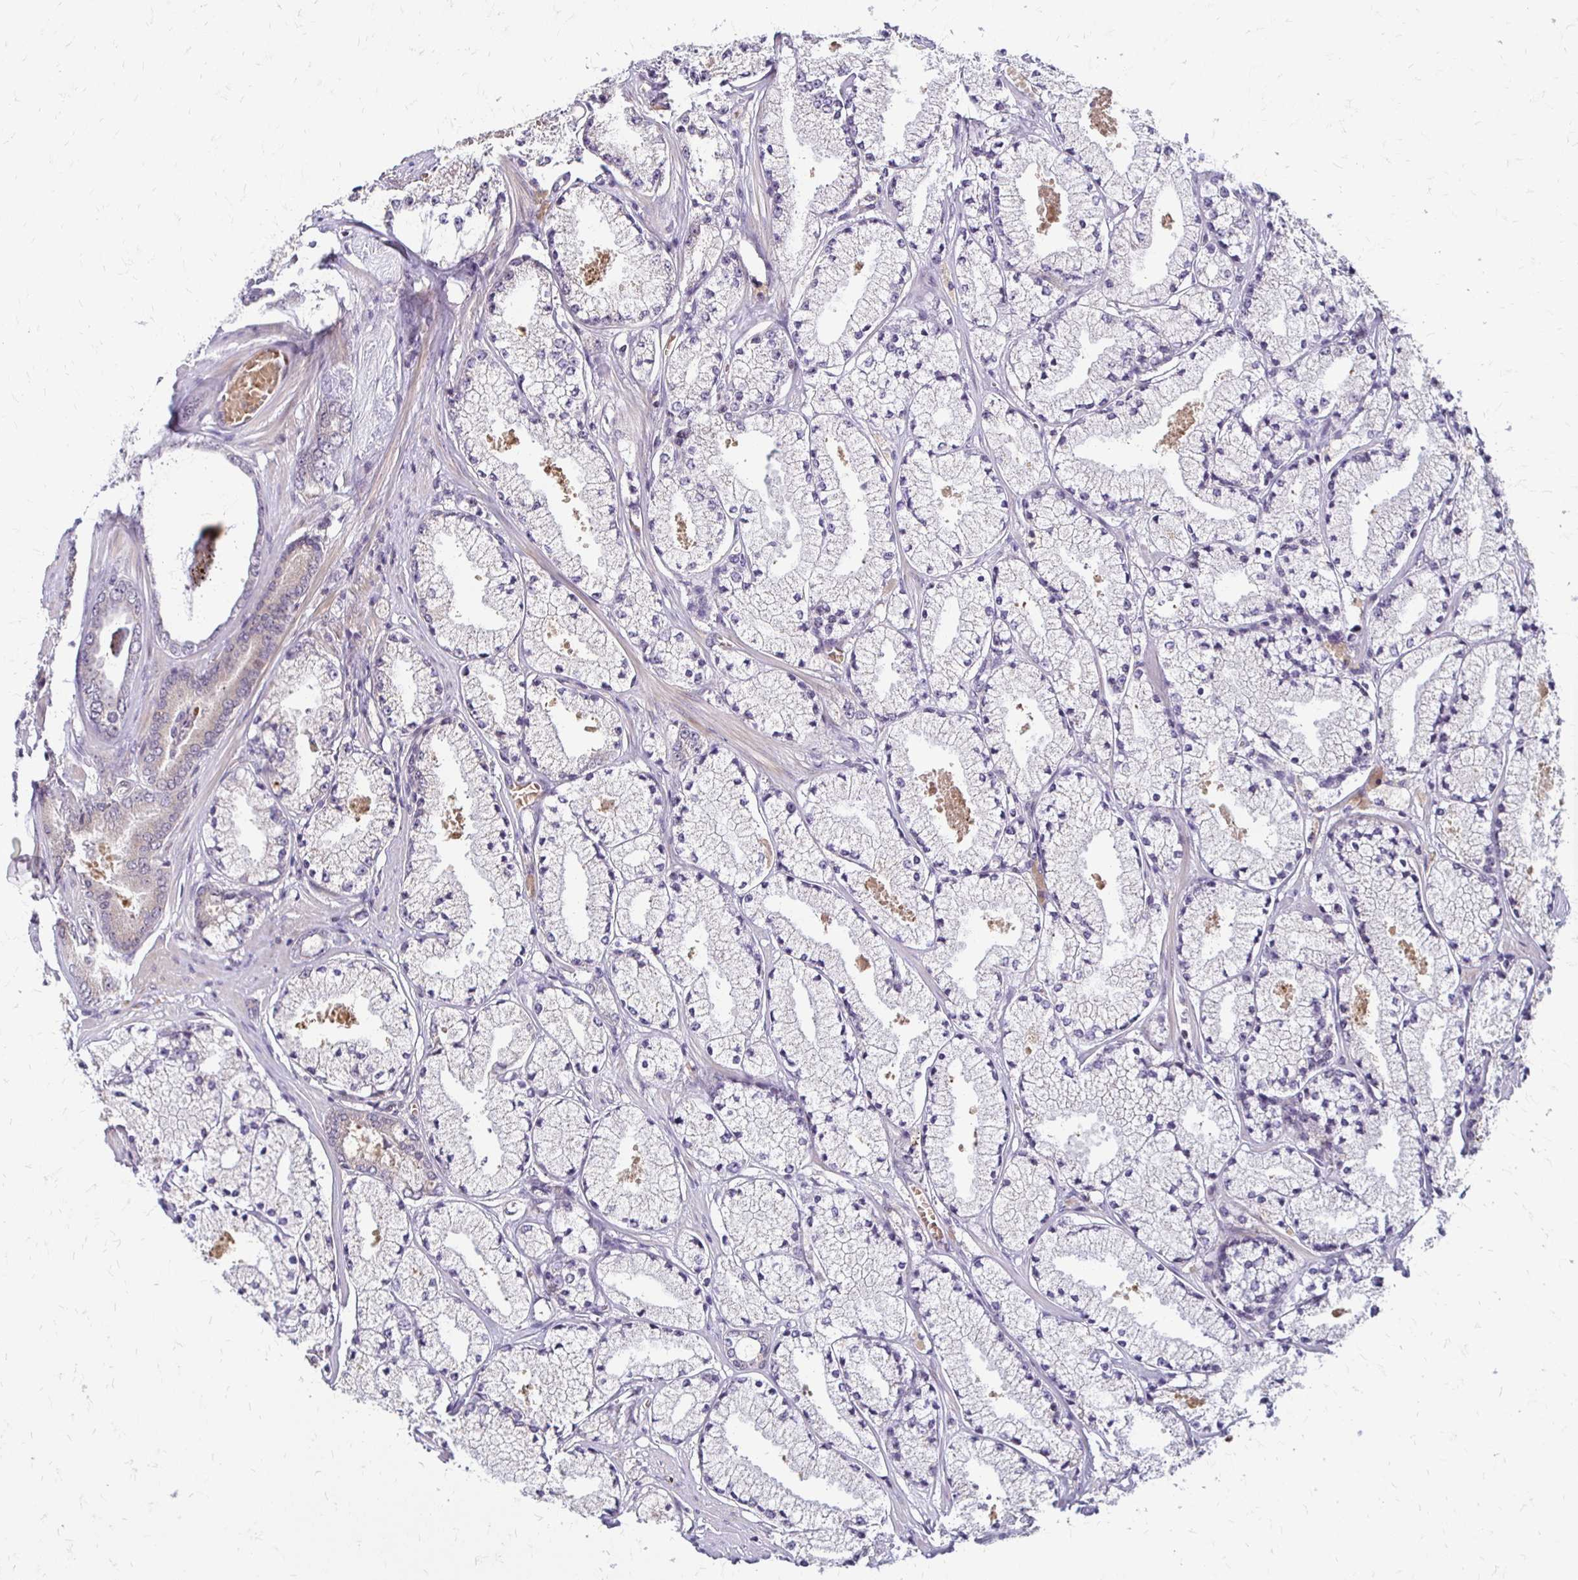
{"staining": {"intensity": "negative", "quantity": "none", "location": "none"}, "tissue": "prostate cancer", "cell_type": "Tumor cells", "image_type": "cancer", "snomed": [{"axis": "morphology", "description": "Adenocarcinoma, High grade"}, {"axis": "topography", "description": "Prostate"}], "caption": "Immunohistochemical staining of human prostate high-grade adenocarcinoma shows no significant staining in tumor cells.", "gene": "TRIR", "patient": {"sex": "male", "age": 63}}